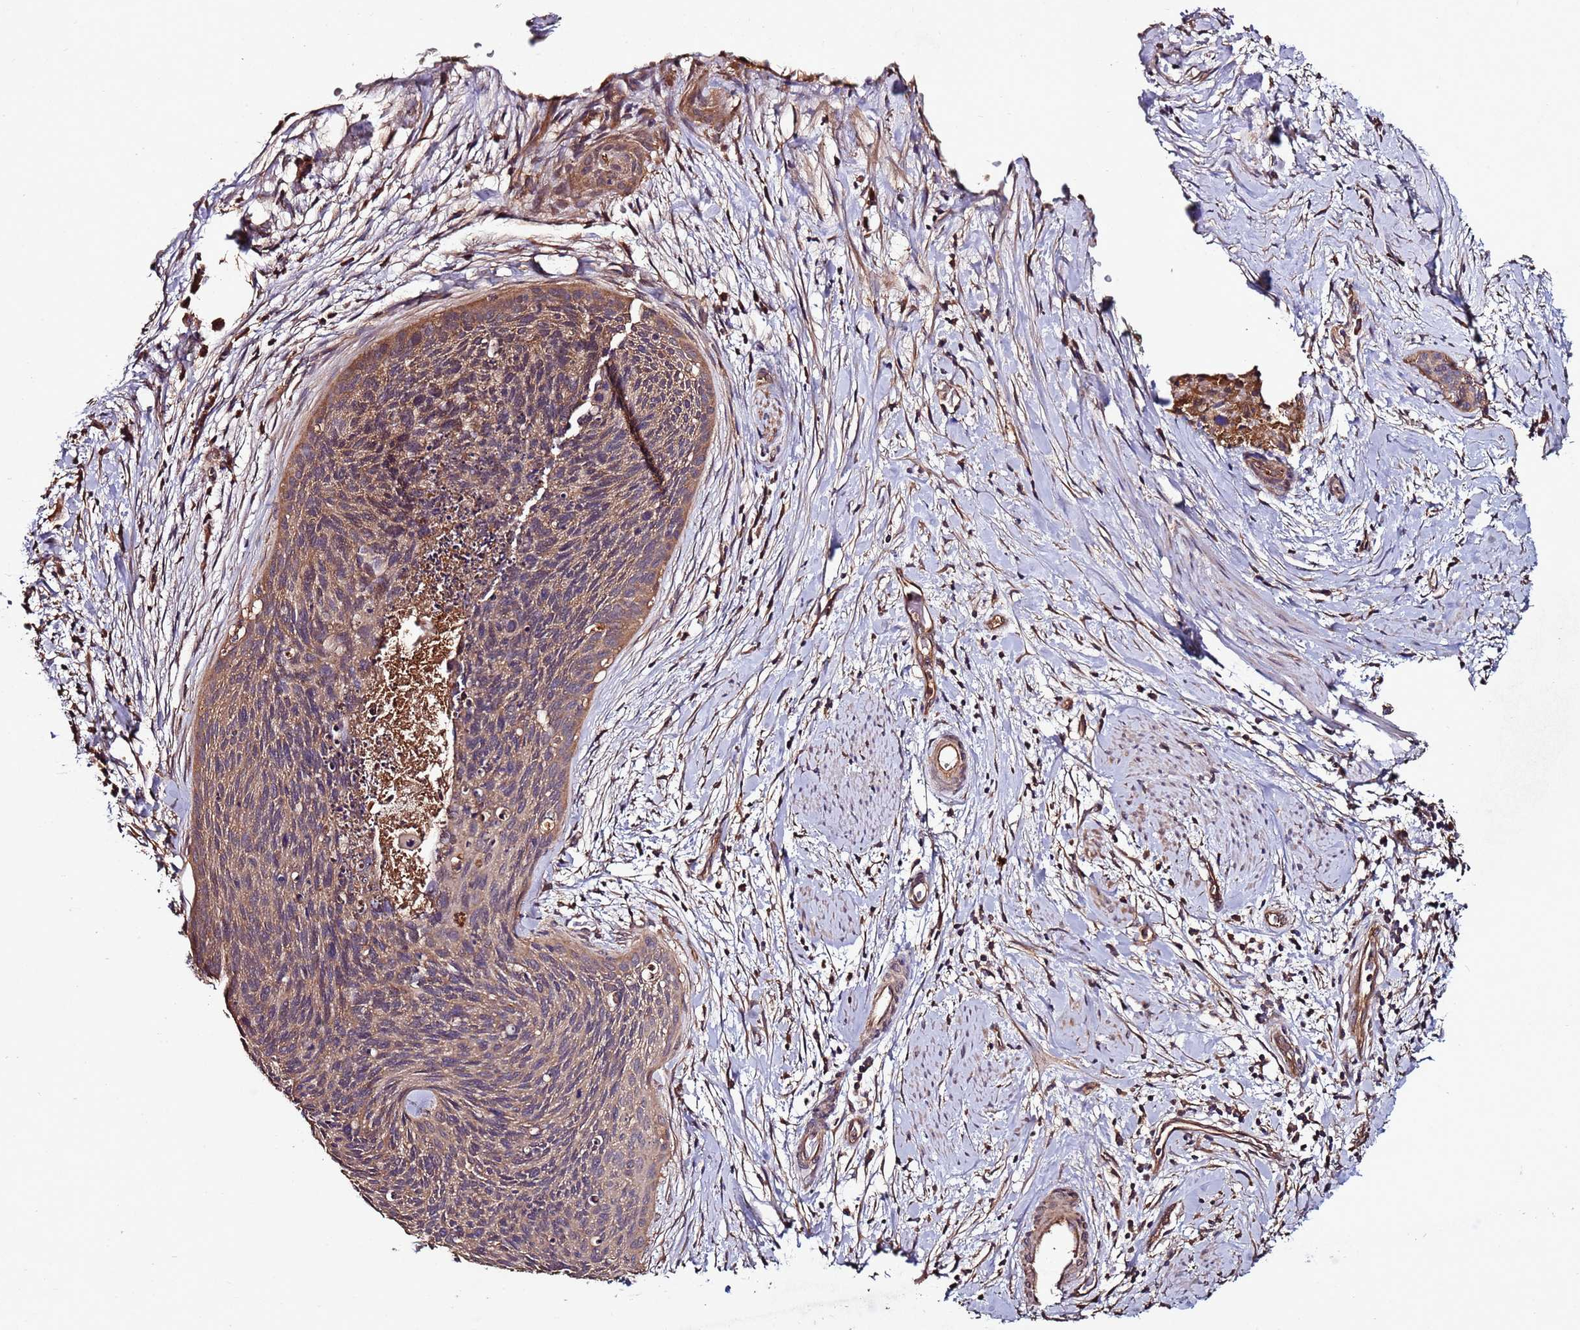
{"staining": {"intensity": "weak", "quantity": ">75%", "location": "cytoplasmic/membranous"}, "tissue": "cervical cancer", "cell_type": "Tumor cells", "image_type": "cancer", "snomed": [{"axis": "morphology", "description": "Squamous cell carcinoma, NOS"}, {"axis": "topography", "description": "Cervix"}], "caption": "Immunohistochemistry (IHC) photomicrograph of neoplastic tissue: human cervical cancer stained using immunohistochemistry exhibits low levels of weak protein expression localized specifically in the cytoplasmic/membranous of tumor cells, appearing as a cytoplasmic/membranous brown color.", "gene": "RPS15A", "patient": {"sex": "female", "age": 55}}